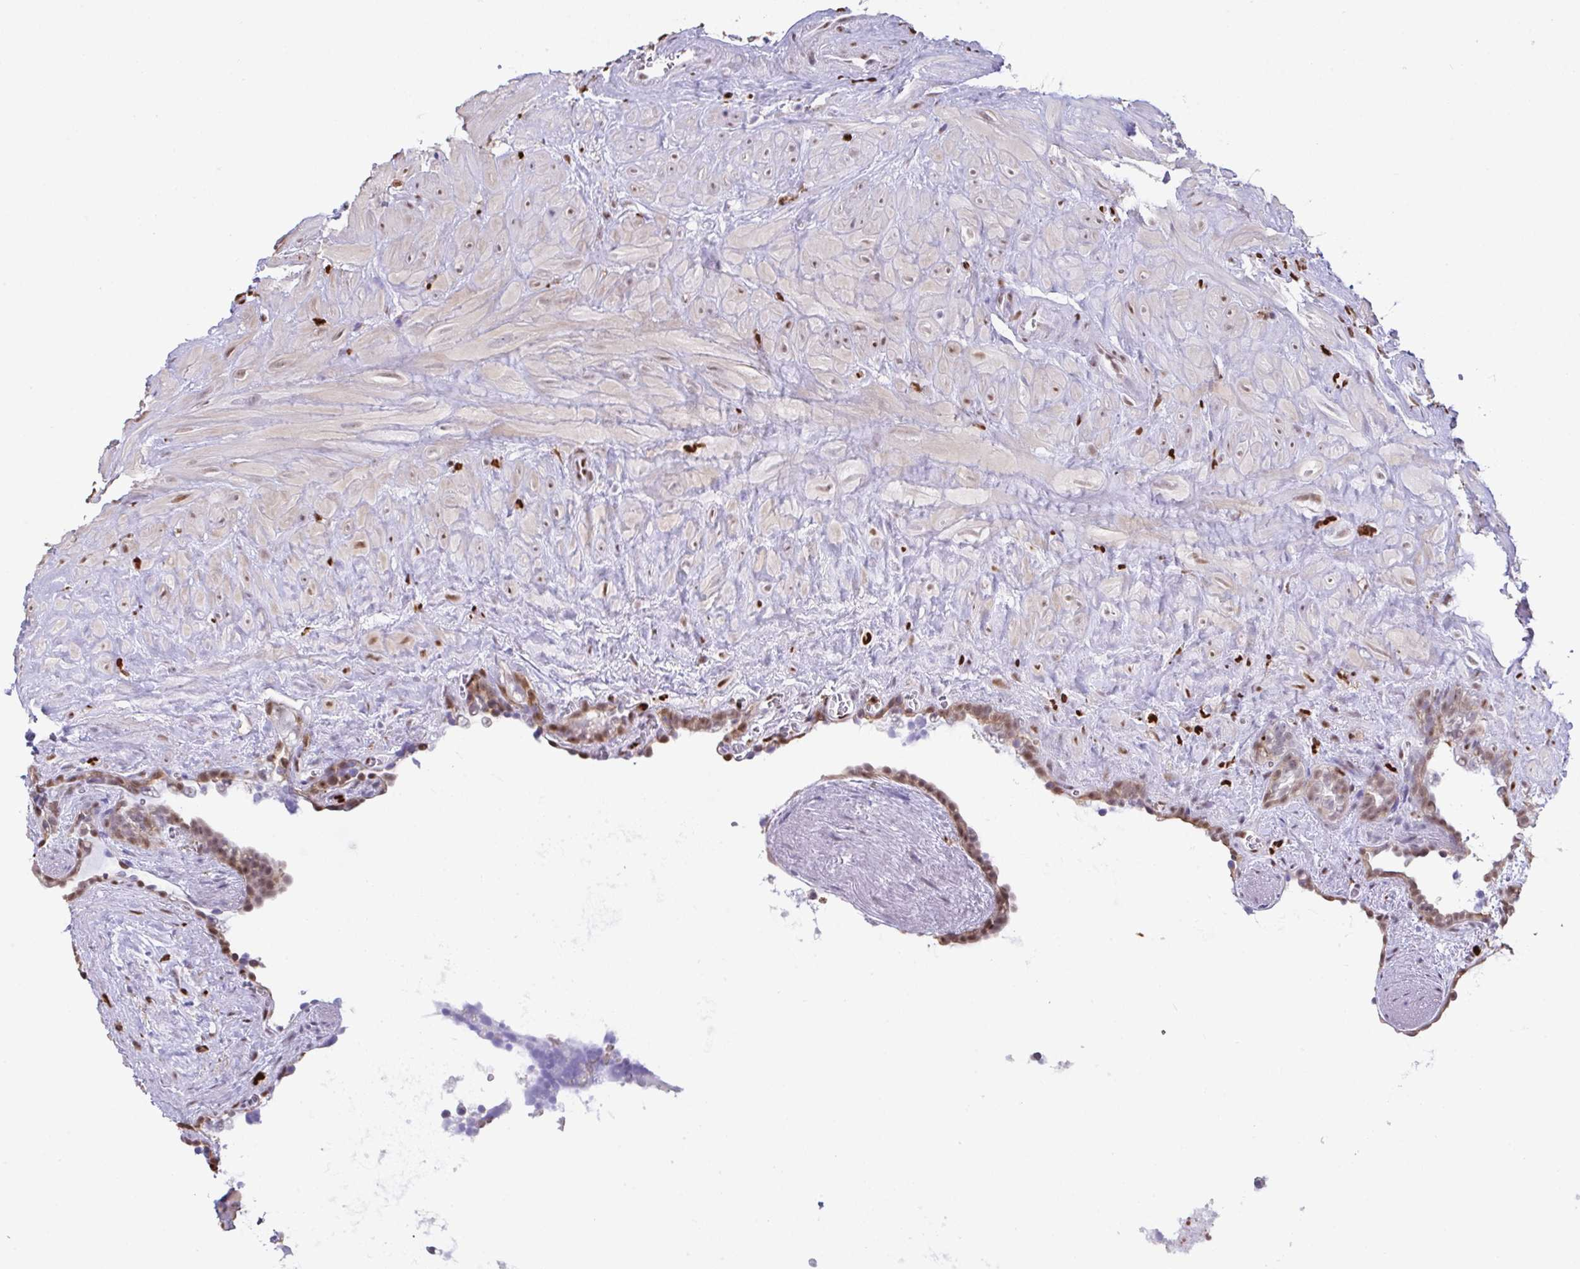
{"staining": {"intensity": "moderate", "quantity": "25%-75%", "location": "nuclear"}, "tissue": "seminal vesicle", "cell_type": "Glandular cells", "image_type": "normal", "snomed": [{"axis": "morphology", "description": "Normal tissue, NOS"}, {"axis": "topography", "description": "Seminal veicle"}], "caption": "This image exhibits benign seminal vesicle stained with IHC to label a protein in brown. The nuclear of glandular cells show moderate positivity for the protein. Nuclei are counter-stained blue.", "gene": "BTBD10", "patient": {"sex": "male", "age": 76}}